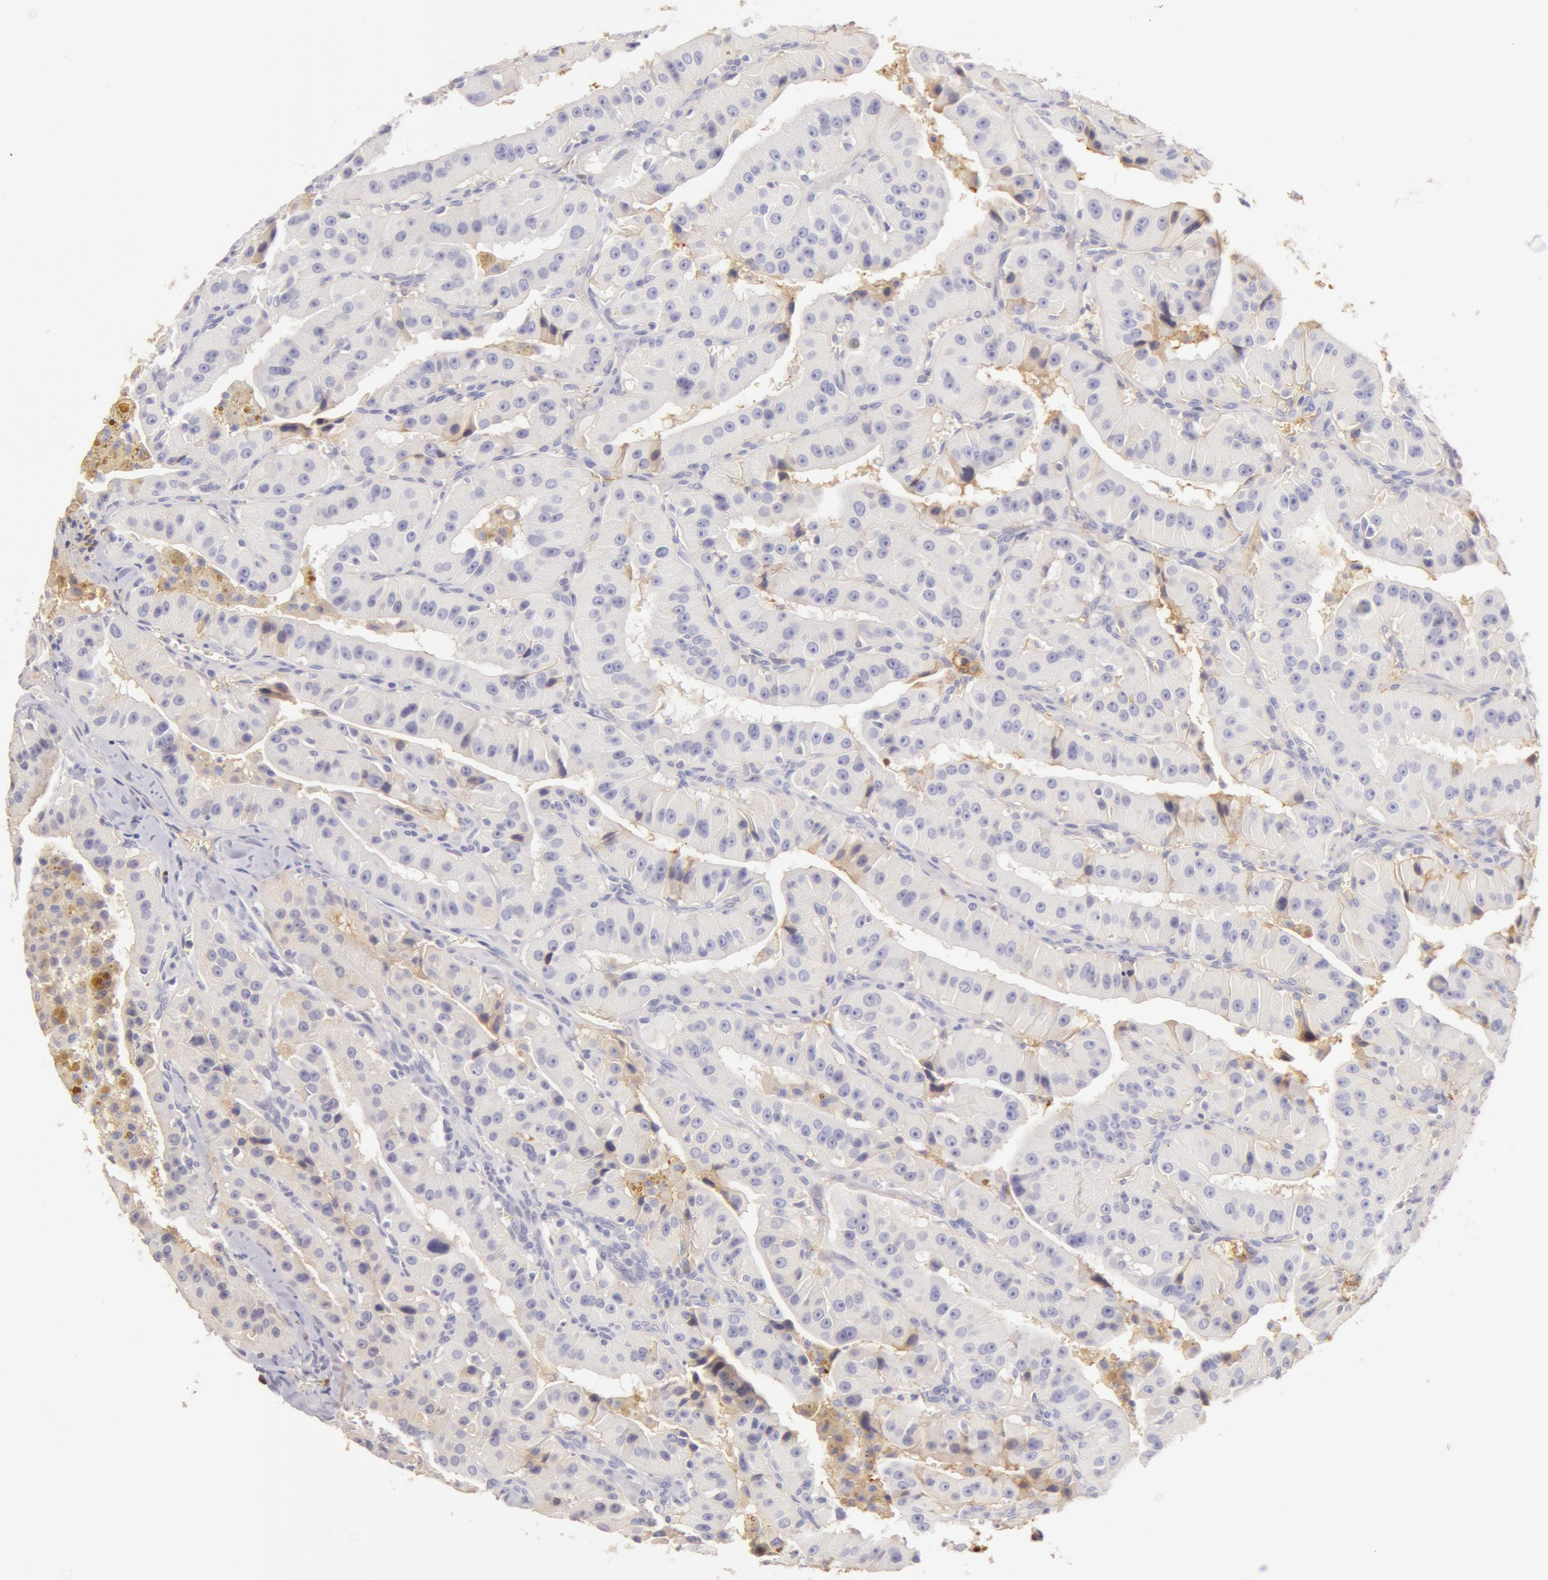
{"staining": {"intensity": "negative", "quantity": "none", "location": "none"}, "tissue": "thyroid cancer", "cell_type": "Tumor cells", "image_type": "cancer", "snomed": [{"axis": "morphology", "description": "Carcinoma, NOS"}, {"axis": "topography", "description": "Thyroid gland"}], "caption": "Tumor cells show no significant protein positivity in thyroid cancer (carcinoma).", "gene": "AHSG", "patient": {"sex": "male", "age": 76}}